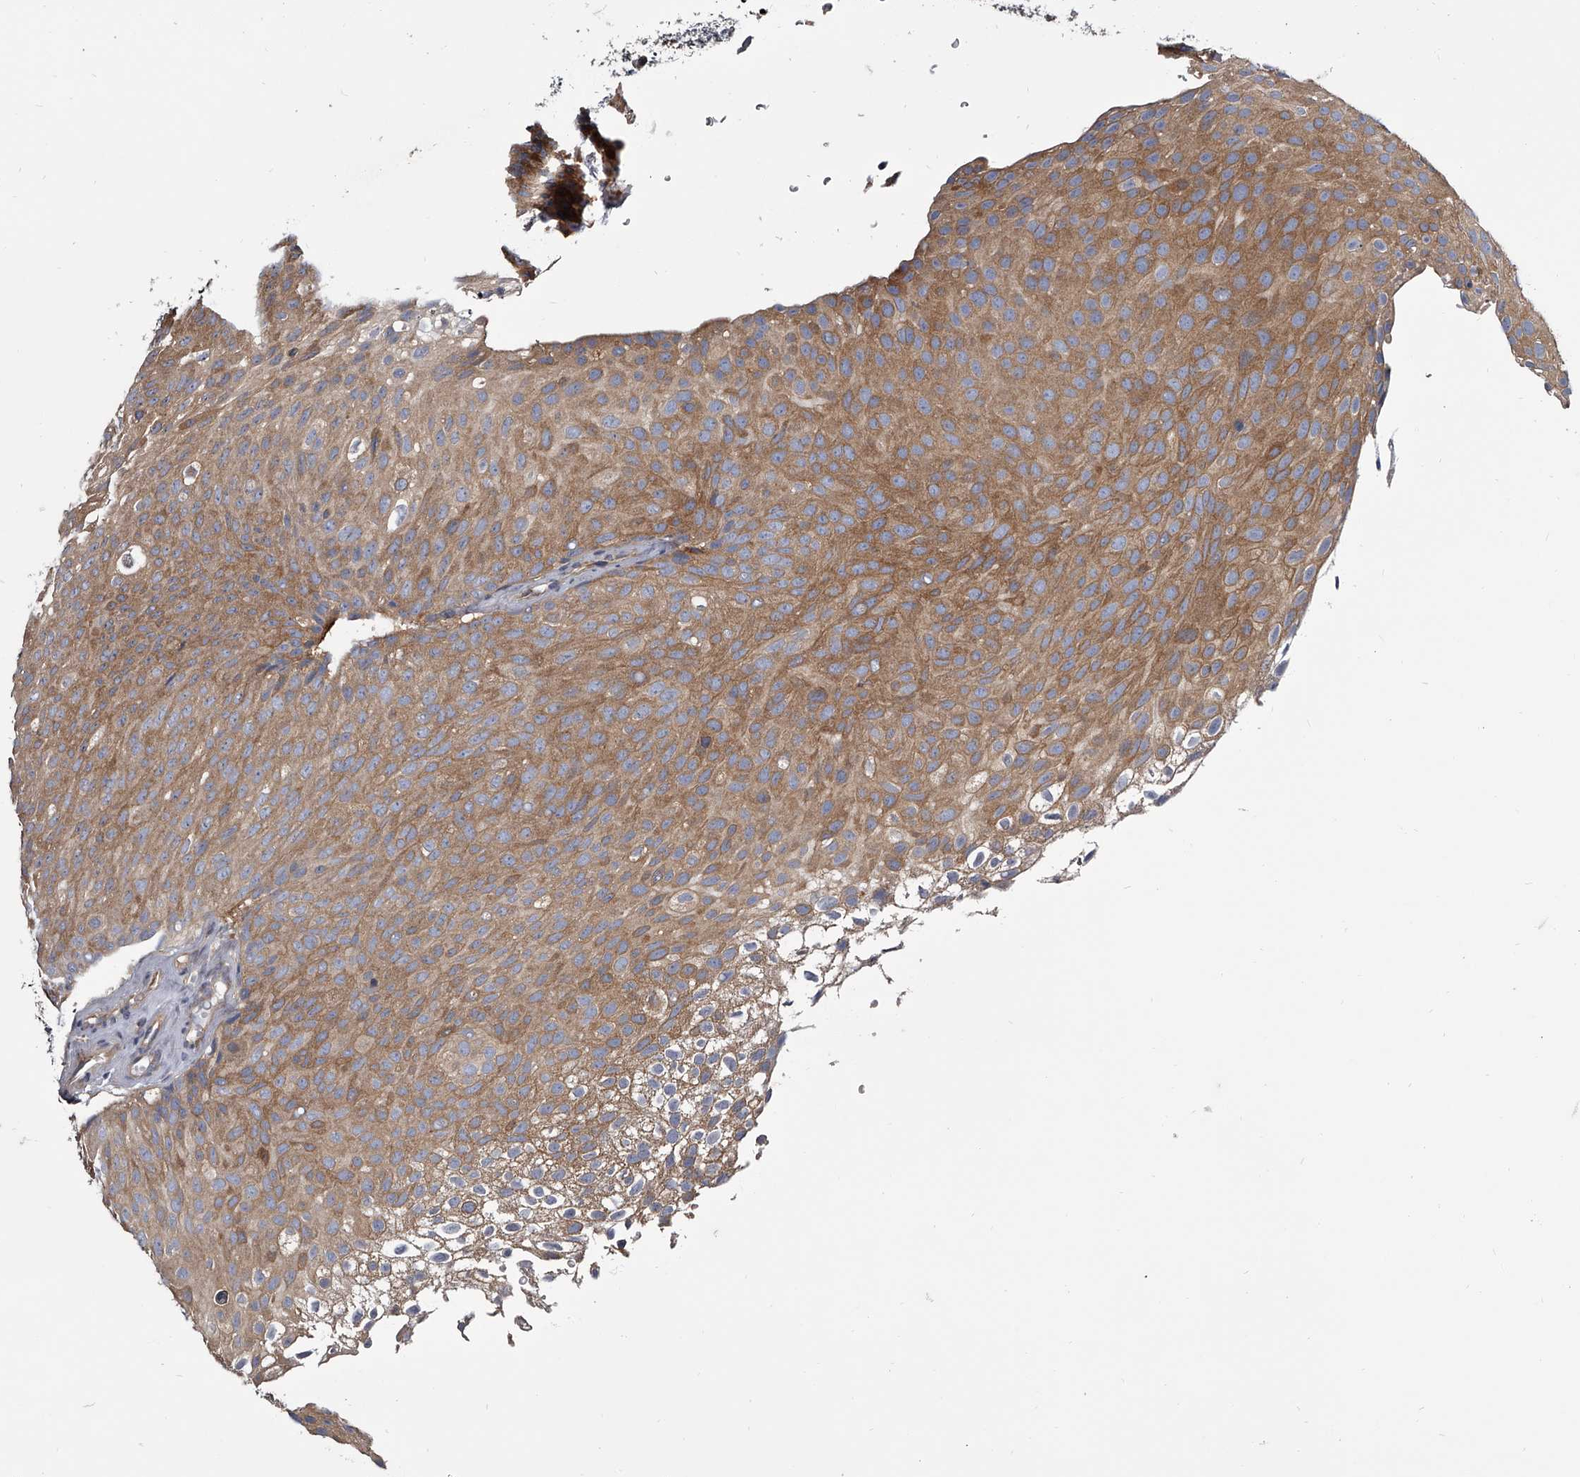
{"staining": {"intensity": "moderate", "quantity": ">75%", "location": "cytoplasmic/membranous"}, "tissue": "urothelial cancer", "cell_type": "Tumor cells", "image_type": "cancer", "snomed": [{"axis": "morphology", "description": "Urothelial carcinoma, Low grade"}, {"axis": "topography", "description": "Urinary bladder"}], "caption": "Immunohistochemistry (IHC) of urothelial cancer shows medium levels of moderate cytoplasmic/membranous expression in about >75% of tumor cells.", "gene": "GAPVD1", "patient": {"sex": "male", "age": 78}}